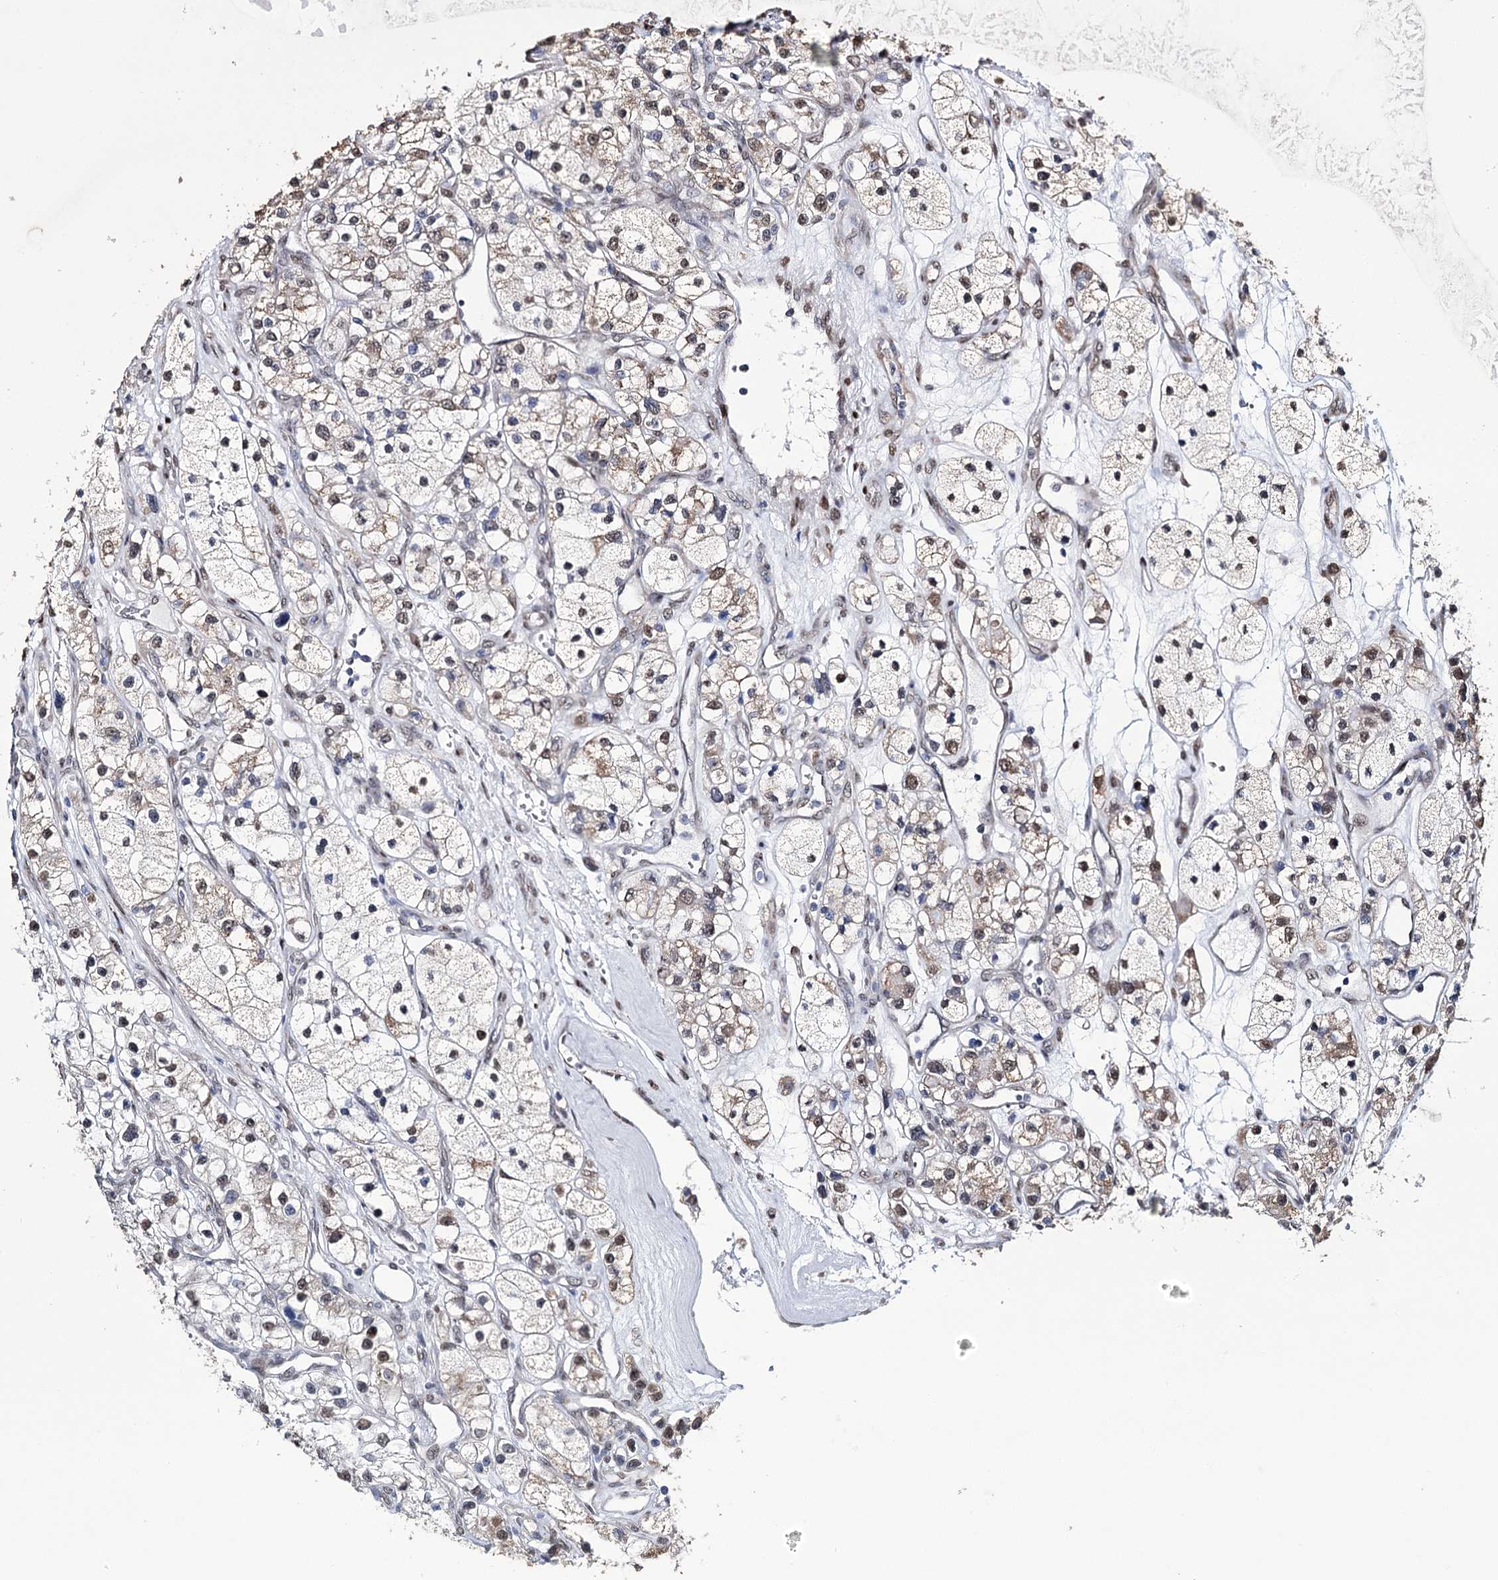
{"staining": {"intensity": "moderate", "quantity": ">75%", "location": "nuclear"}, "tissue": "renal cancer", "cell_type": "Tumor cells", "image_type": "cancer", "snomed": [{"axis": "morphology", "description": "Adenocarcinoma, NOS"}, {"axis": "topography", "description": "Kidney"}], "caption": "Protein staining of renal cancer tissue shows moderate nuclear staining in approximately >75% of tumor cells. (Brightfield microscopy of DAB IHC at high magnification).", "gene": "NFU1", "patient": {"sex": "female", "age": 57}}